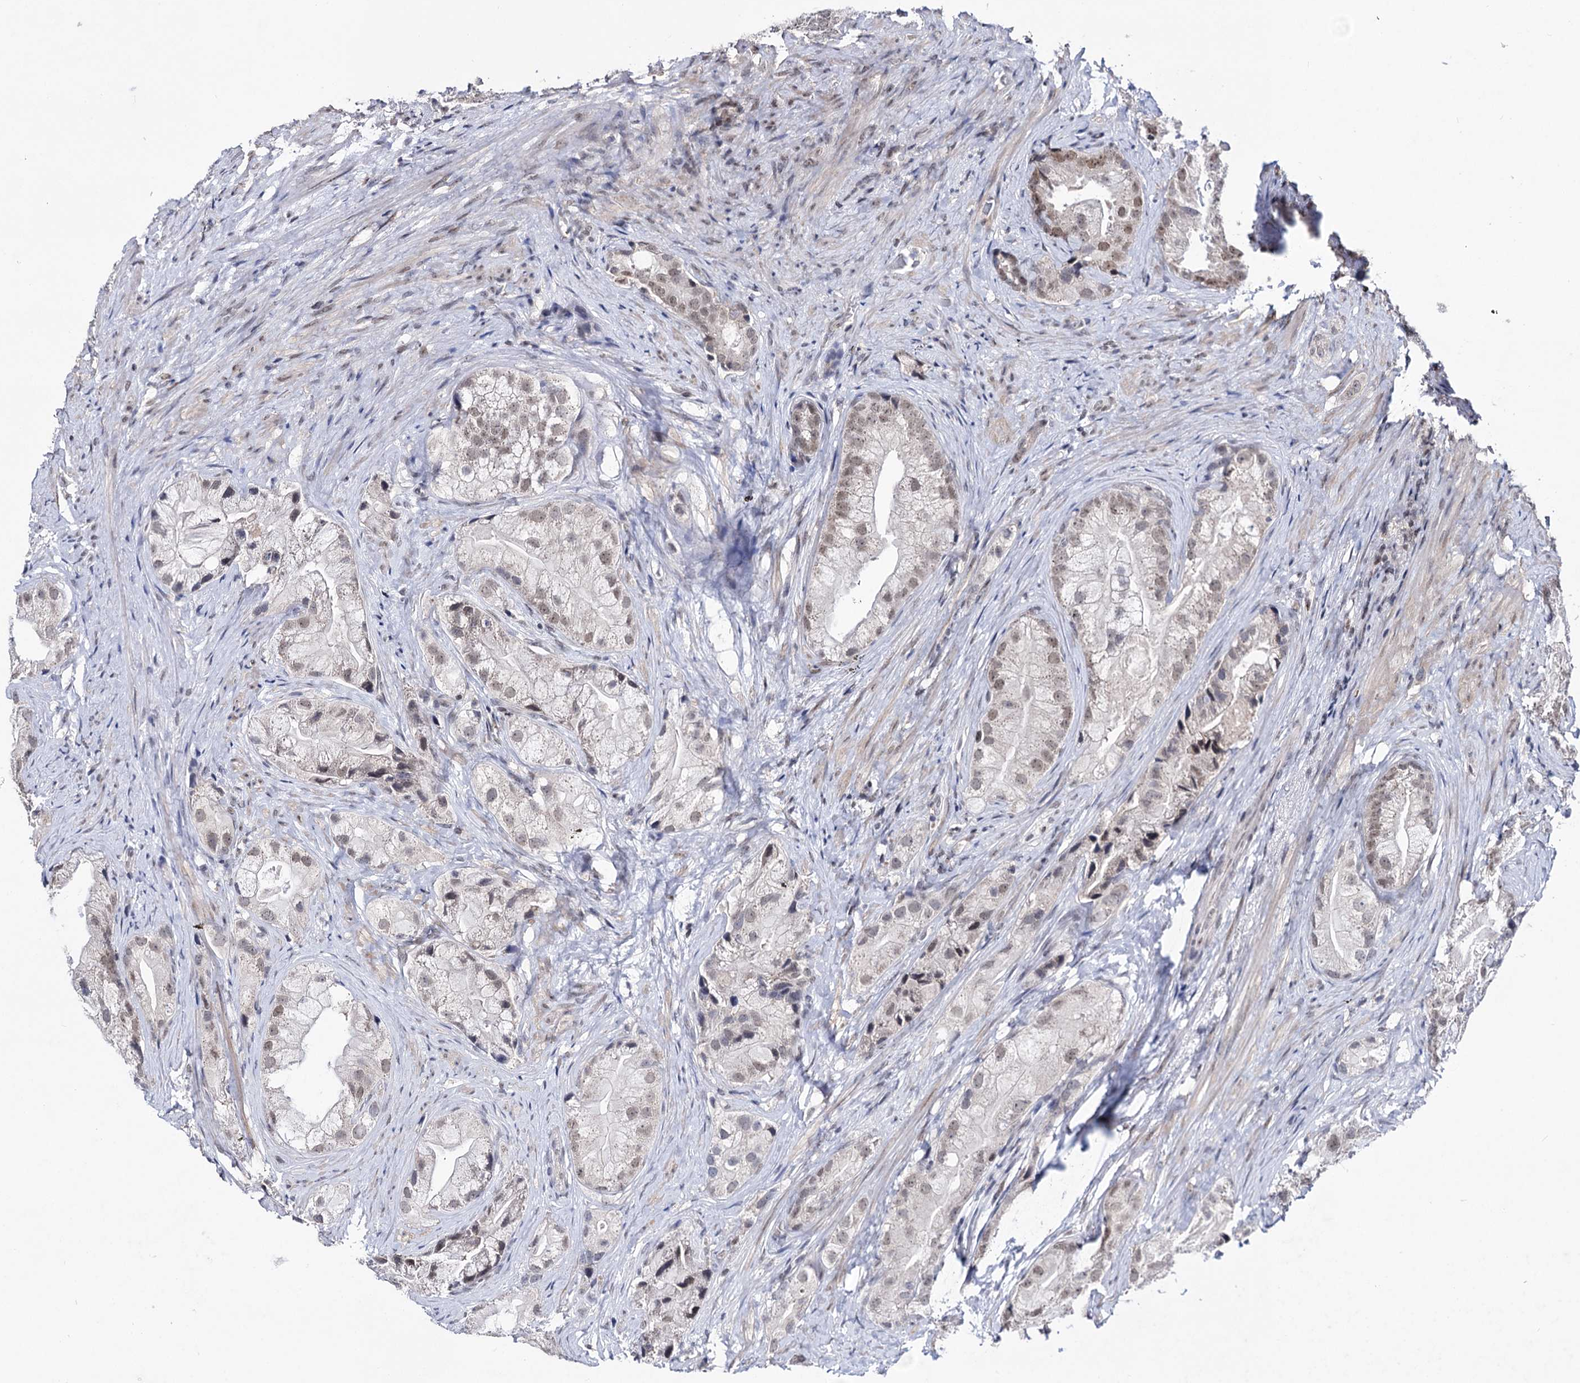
{"staining": {"intensity": "moderate", "quantity": "25%-75%", "location": "nuclear"}, "tissue": "prostate cancer", "cell_type": "Tumor cells", "image_type": "cancer", "snomed": [{"axis": "morphology", "description": "Adenocarcinoma, Low grade"}, {"axis": "topography", "description": "Prostate"}], "caption": "Immunohistochemistry (IHC) staining of prostate low-grade adenocarcinoma, which shows medium levels of moderate nuclear expression in about 25%-75% of tumor cells indicating moderate nuclear protein positivity. The staining was performed using DAB (3,3'-diaminobenzidine) (brown) for protein detection and nuclei were counterstained in hematoxylin (blue).", "gene": "SMCHD1", "patient": {"sex": "male", "age": 71}}